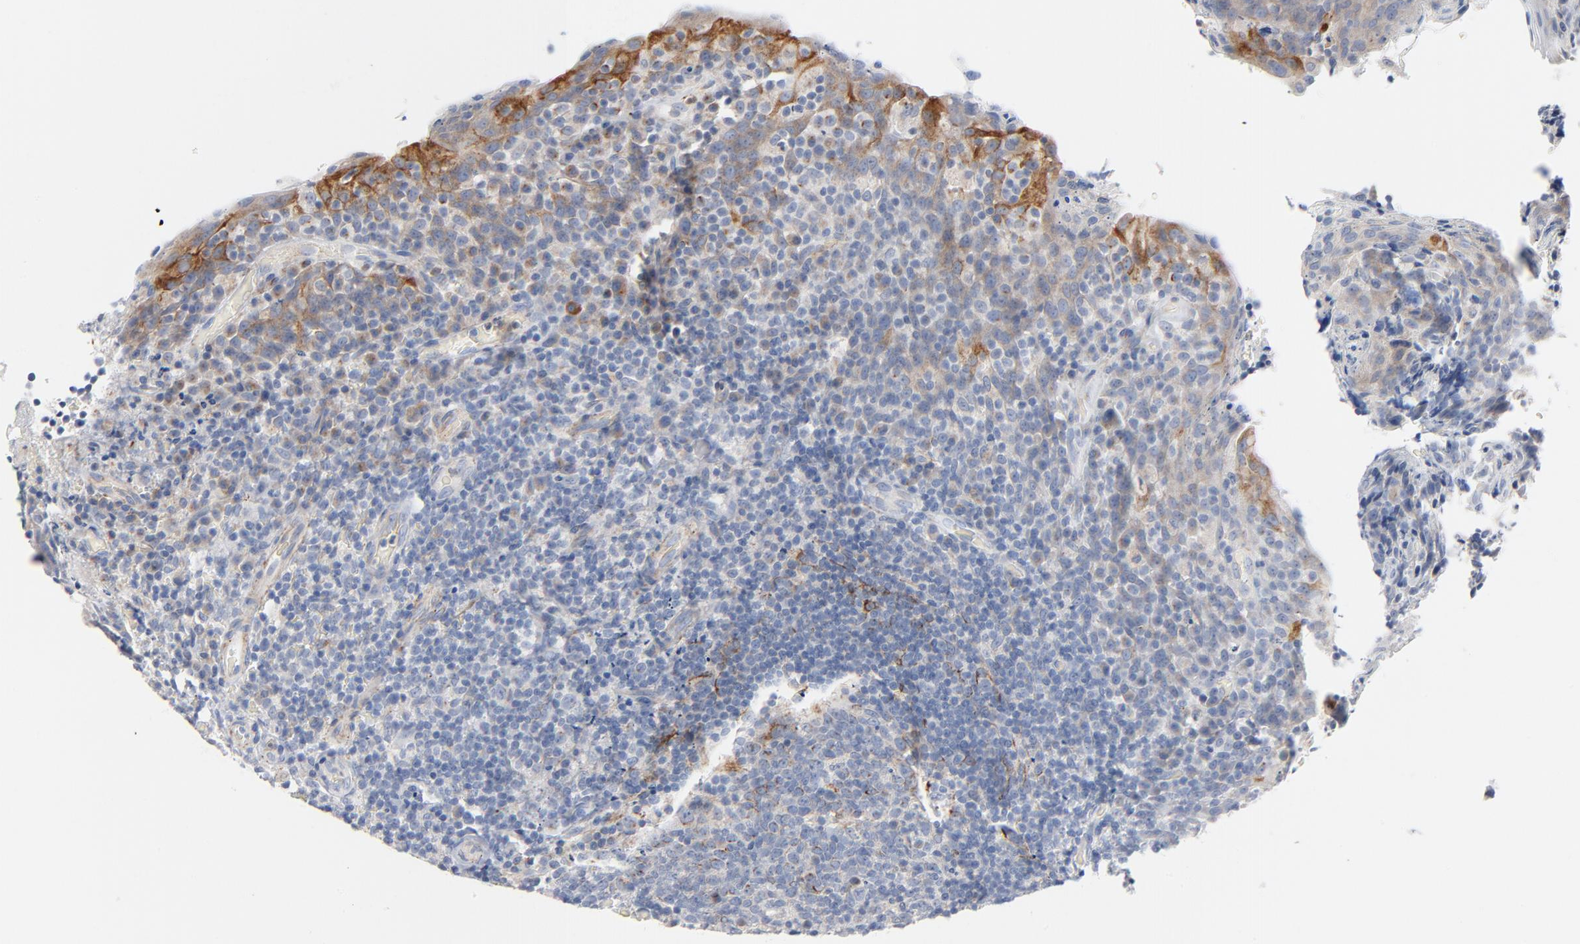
{"staining": {"intensity": "negative", "quantity": "none", "location": "none"}, "tissue": "tonsil", "cell_type": "Non-germinal center cells", "image_type": "normal", "snomed": [{"axis": "morphology", "description": "Normal tissue, NOS"}, {"axis": "topography", "description": "Tonsil"}], "caption": "High power microscopy image of an immunohistochemistry image of benign tonsil, revealing no significant expression in non-germinal center cells. Brightfield microscopy of immunohistochemistry (IHC) stained with DAB (3,3'-diaminobenzidine) (brown) and hematoxylin (blue), captured at high magnification.", "gene": "IFT43", "patient": {"sex": "male", "age": 17}}